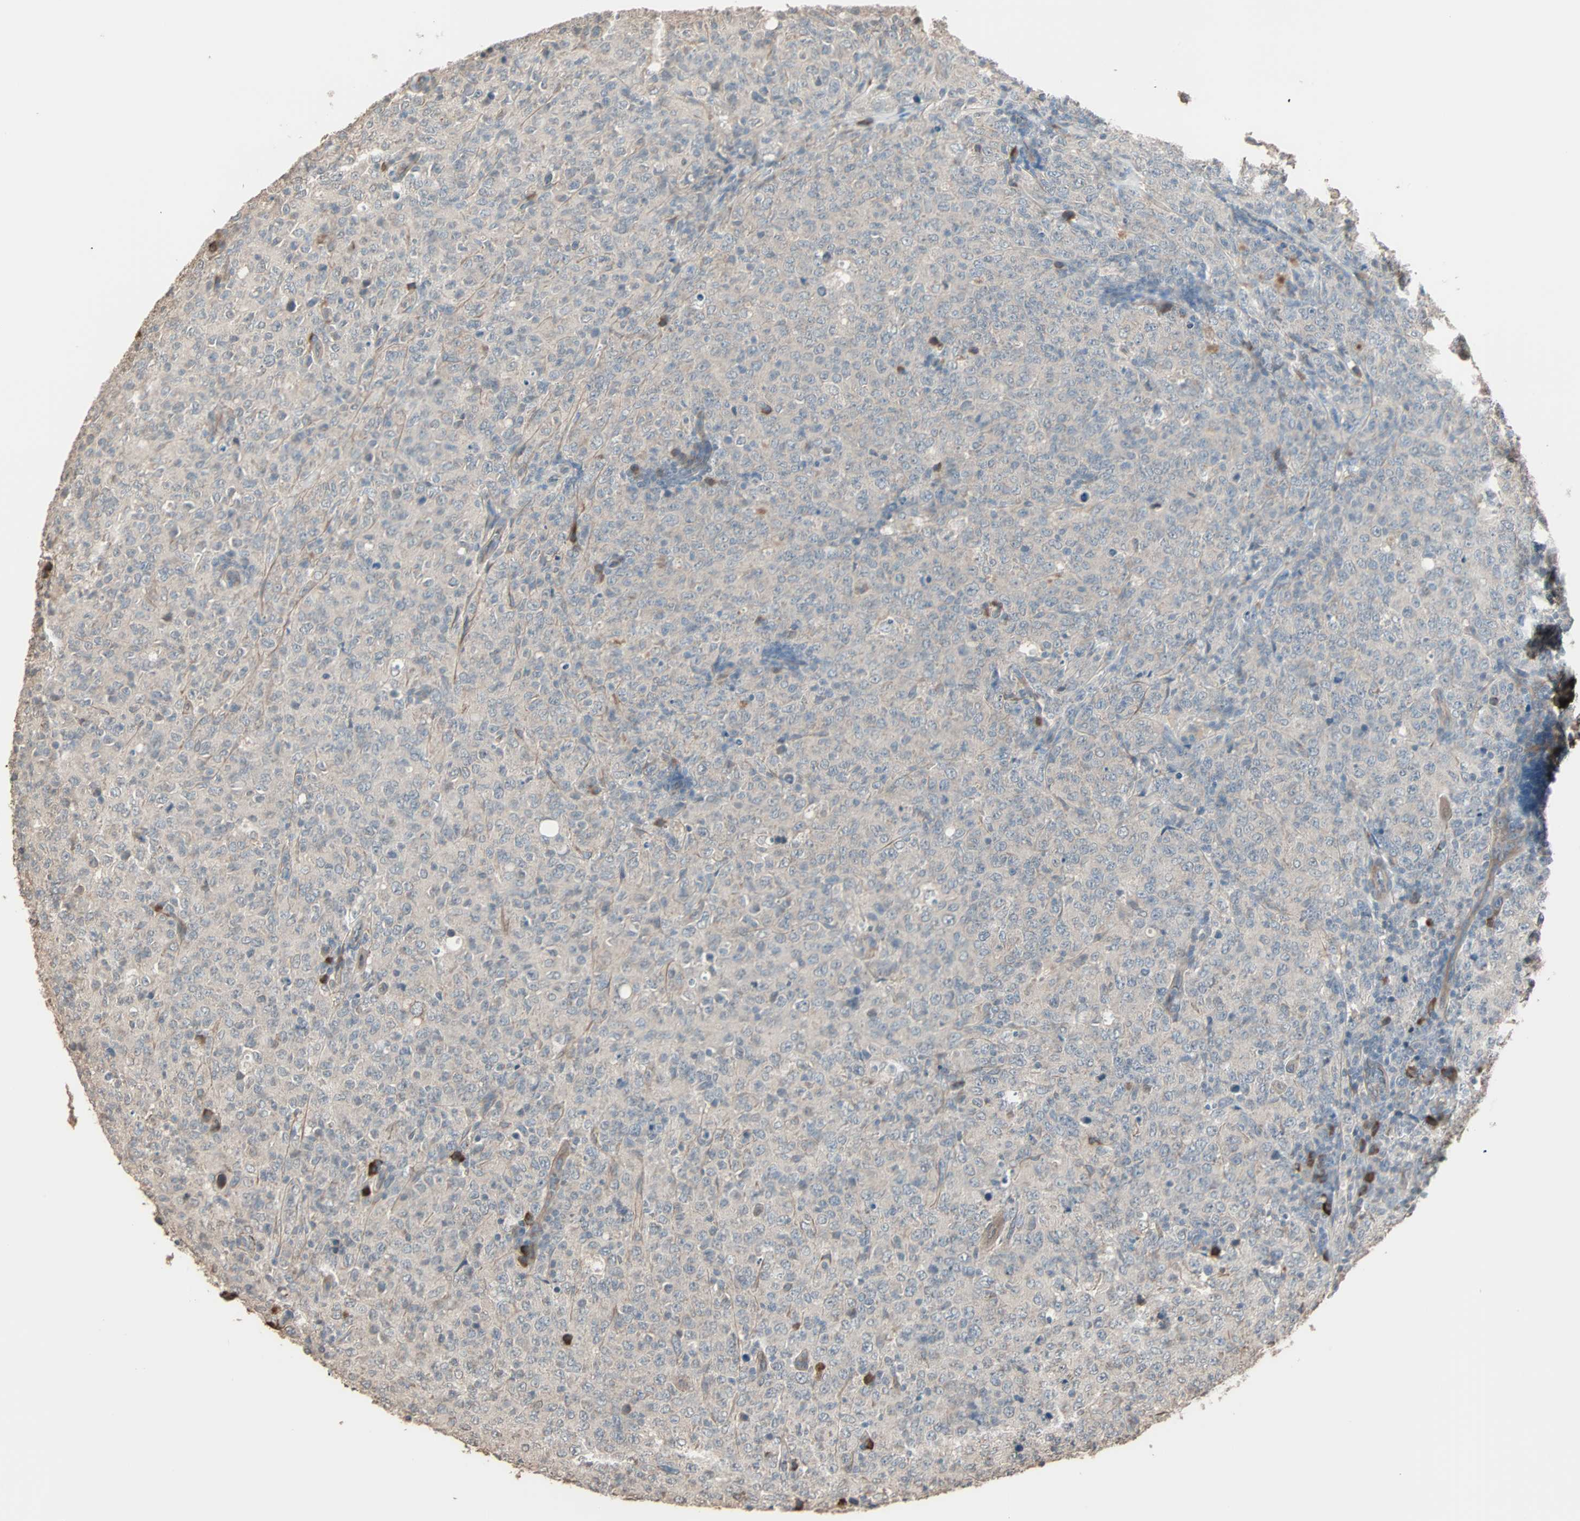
{"staining": {"intensity": "negative", "quantity": "none", "location": "none"}, "tissue": "lymphoma", "cell_type": "Tumor cells", "image_type": "cancer", "snomed": [{"axis": "morphology", "description": "Malignant lymphoma, non-Hodgkin's type, High grade"}, {"axis": "topography", "description": "Tonsil"}], "caption": "Immunohistochemistry (IHC) photomicrograph of lymphoma stained for a protein (brown), which shows no staining in tumor cells. Brightfield microscopy of immunohistochemistry stained with DAB (3,3'-diaminobenzidine) (brown) and hematoxylin (blue), captured at high magnification.", "gene": "GALNT3", "patient": {"sex": "female", "age": 36}}